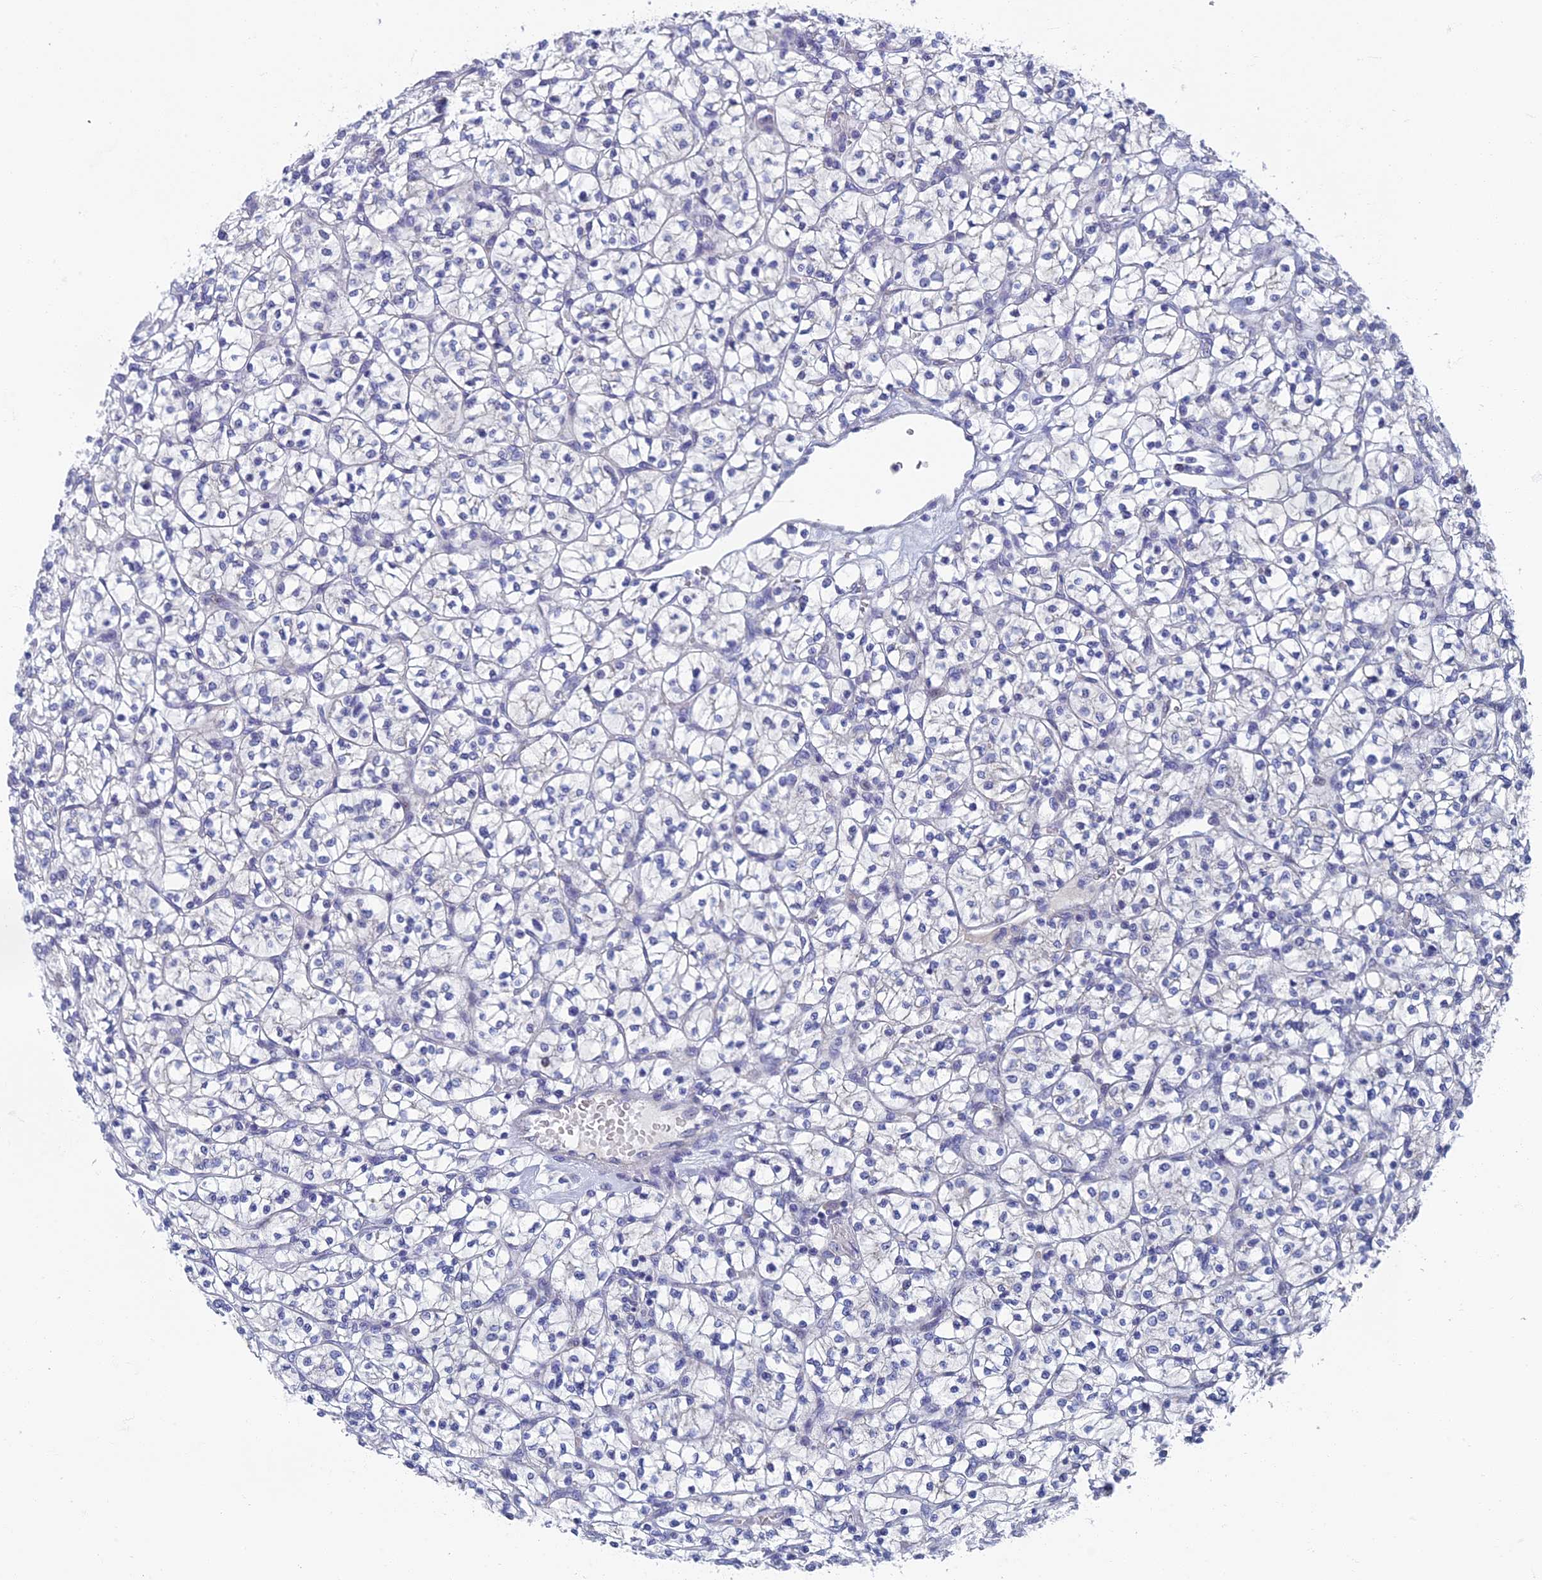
{"staining": {"intensity": "negative", "quantity": "none", "location": "none"}, "tissue": "renal cancer", "cell_type": "Tumor cells", "image_type": "cancer", "snomed": [{"axis": "morphology", "description": "Adenocarcinoma, NOS"}, {"axis": "topography", "description": "Kidney"}], "caption": "A photomicrograph of renal adenocarcinoma stained for a protein exhibits no brown staining in tumor cells.", "gene": "SPIN4", "patient": {"sex": "female", "age": 64}}